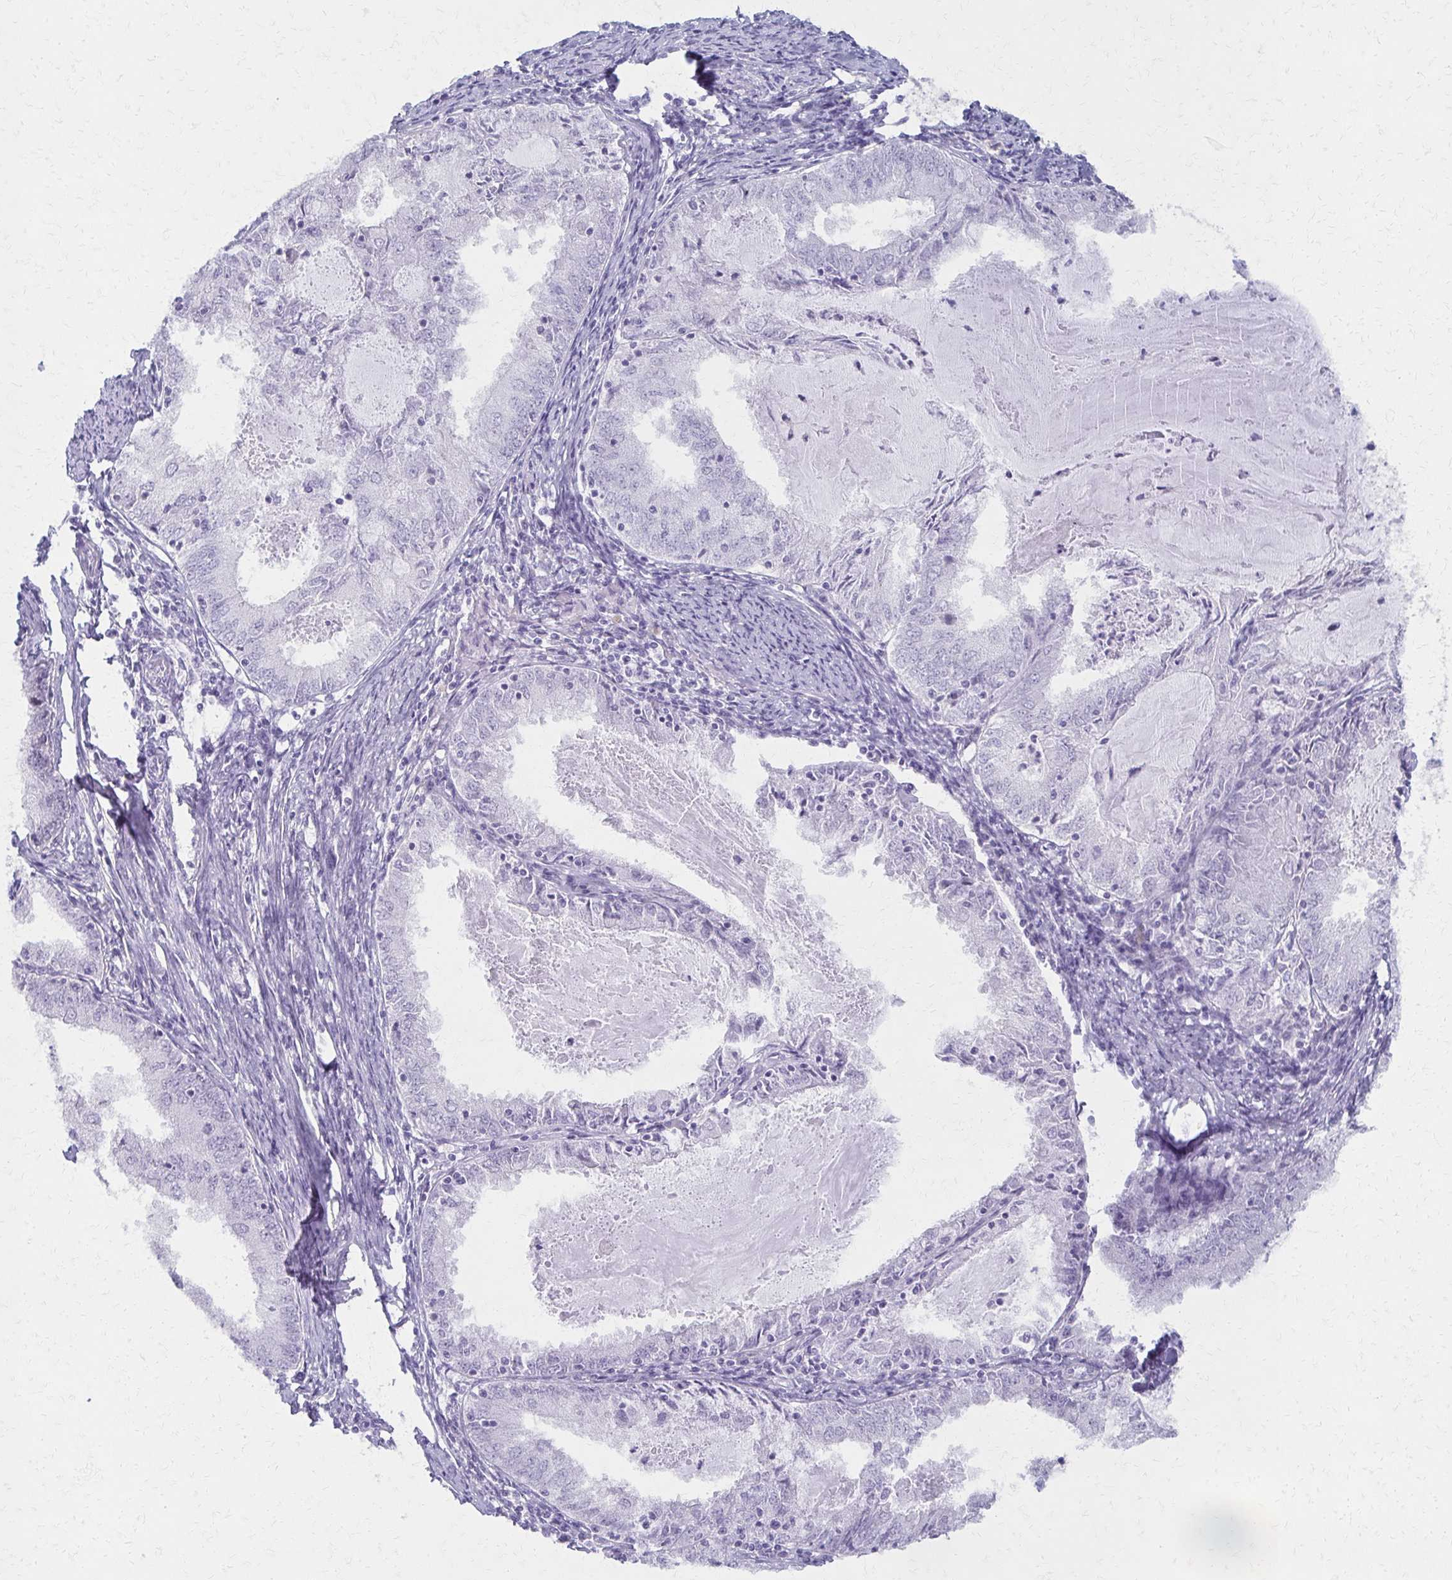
{"staining": {"intensity": "negative", "quantity": "none", "location": "none"}, "tissue": "endometrial cancer", "cell_type": "Tumor cells", "image_type": "cancer", "snomed": [{"axis": "morphology", "description": "Adenocarcinoma, NOS"}, {"axis": "topography", "description": "Endometrium"}], "caption": "The micrograph exhibits no staining of tumor cells in endometrial cancer.", "gene": "MORC4", "patient": {"sex": "female", "age": 57}}